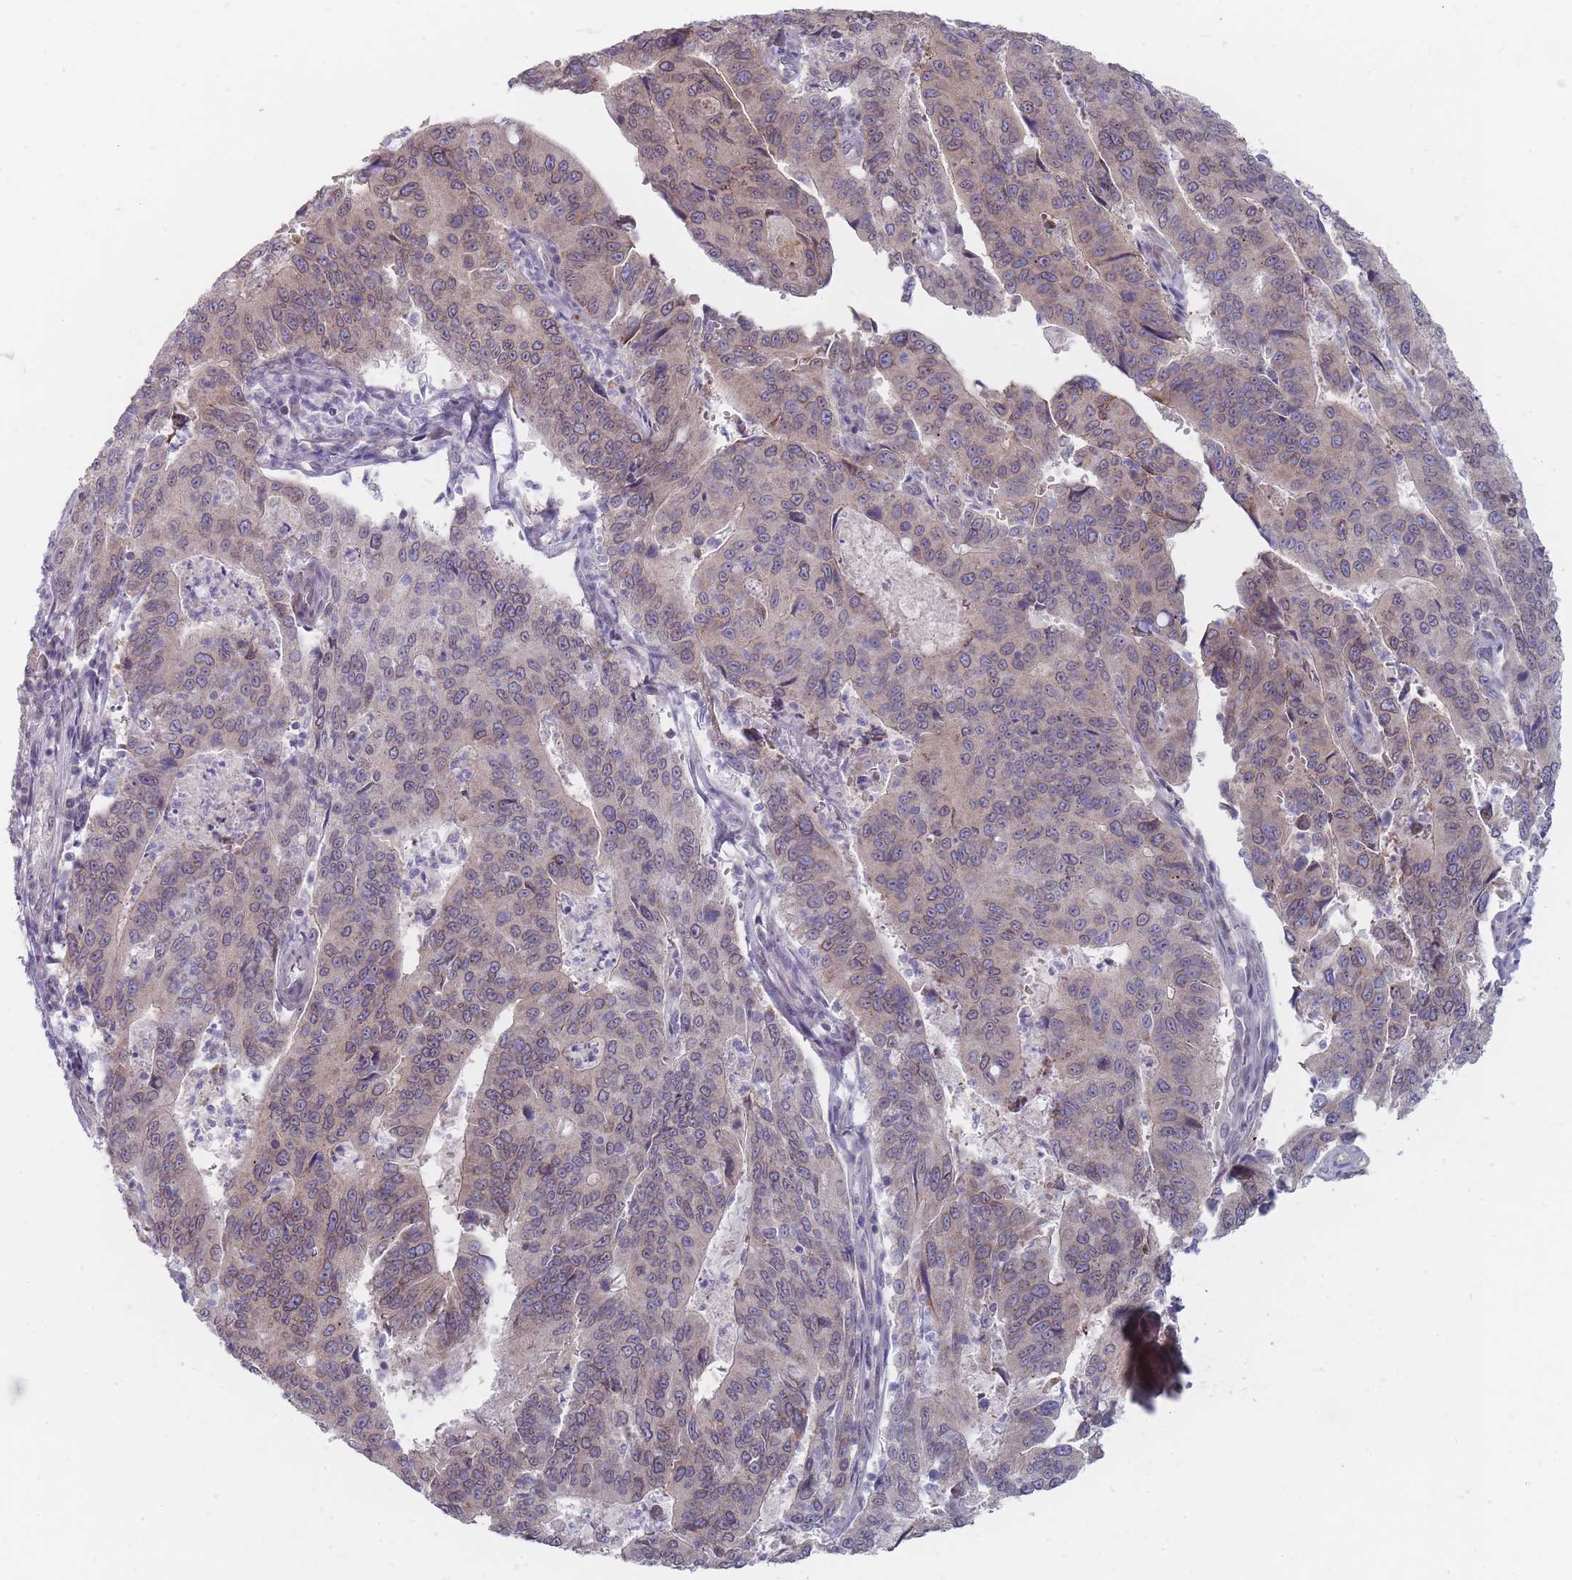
{"staining": {"intensity": "weak", "quantity": "25%-75%", "location": "cytoplasmic/membranous,nuclear"}, "tissue": "stomach cancer", "cell_type": "Tumor cells", "image_type": "cancer", "snomed": [{"axis": "morphology", "description": "Adenocarcinoma, NOS"}, {"axis": "topography", "description": "Stomach"}], "caption": "A brown stain highlights weak cytoplasmic/membranous and nuclear positivity of a protein in stomach adenocarcinoma tumor cells.", "gene": "PCDH12", "patient": {"sex": "male", "age": 59}}